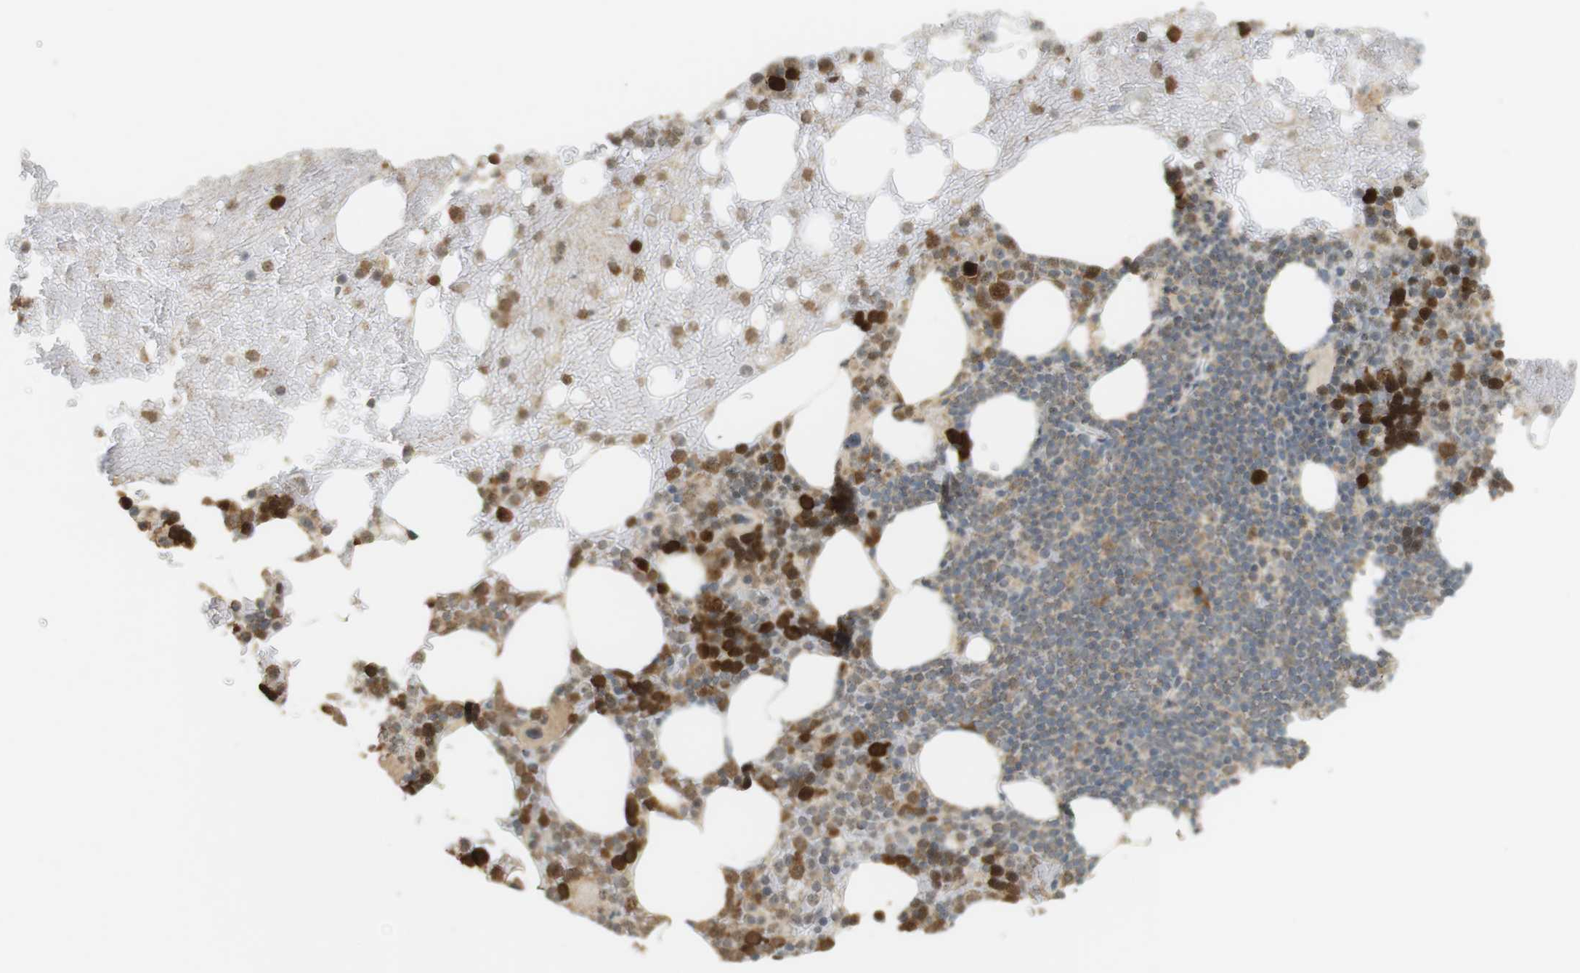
{"staining": {"intensity": "strong", "quantity": "<25%", "location": "cytoplasmic/membranous,nuclear"}, "tissue": "bone marrow", "cell_type": "Hematopoietic cells", "image_type": "normal", "snomed": [{"axis": "morphology", "description": "Normal tissue, NOS"}, {"axis": "topography", "description": "Bone marrow"}], "caption": "Protein analysis of benign bone marrow displays strong cytoplasmic/membranous,nuclear expression in approximately <25% of hematopoietic cells.", "gene": "TTK", "patient": {"sex": "female", "age": 66}}